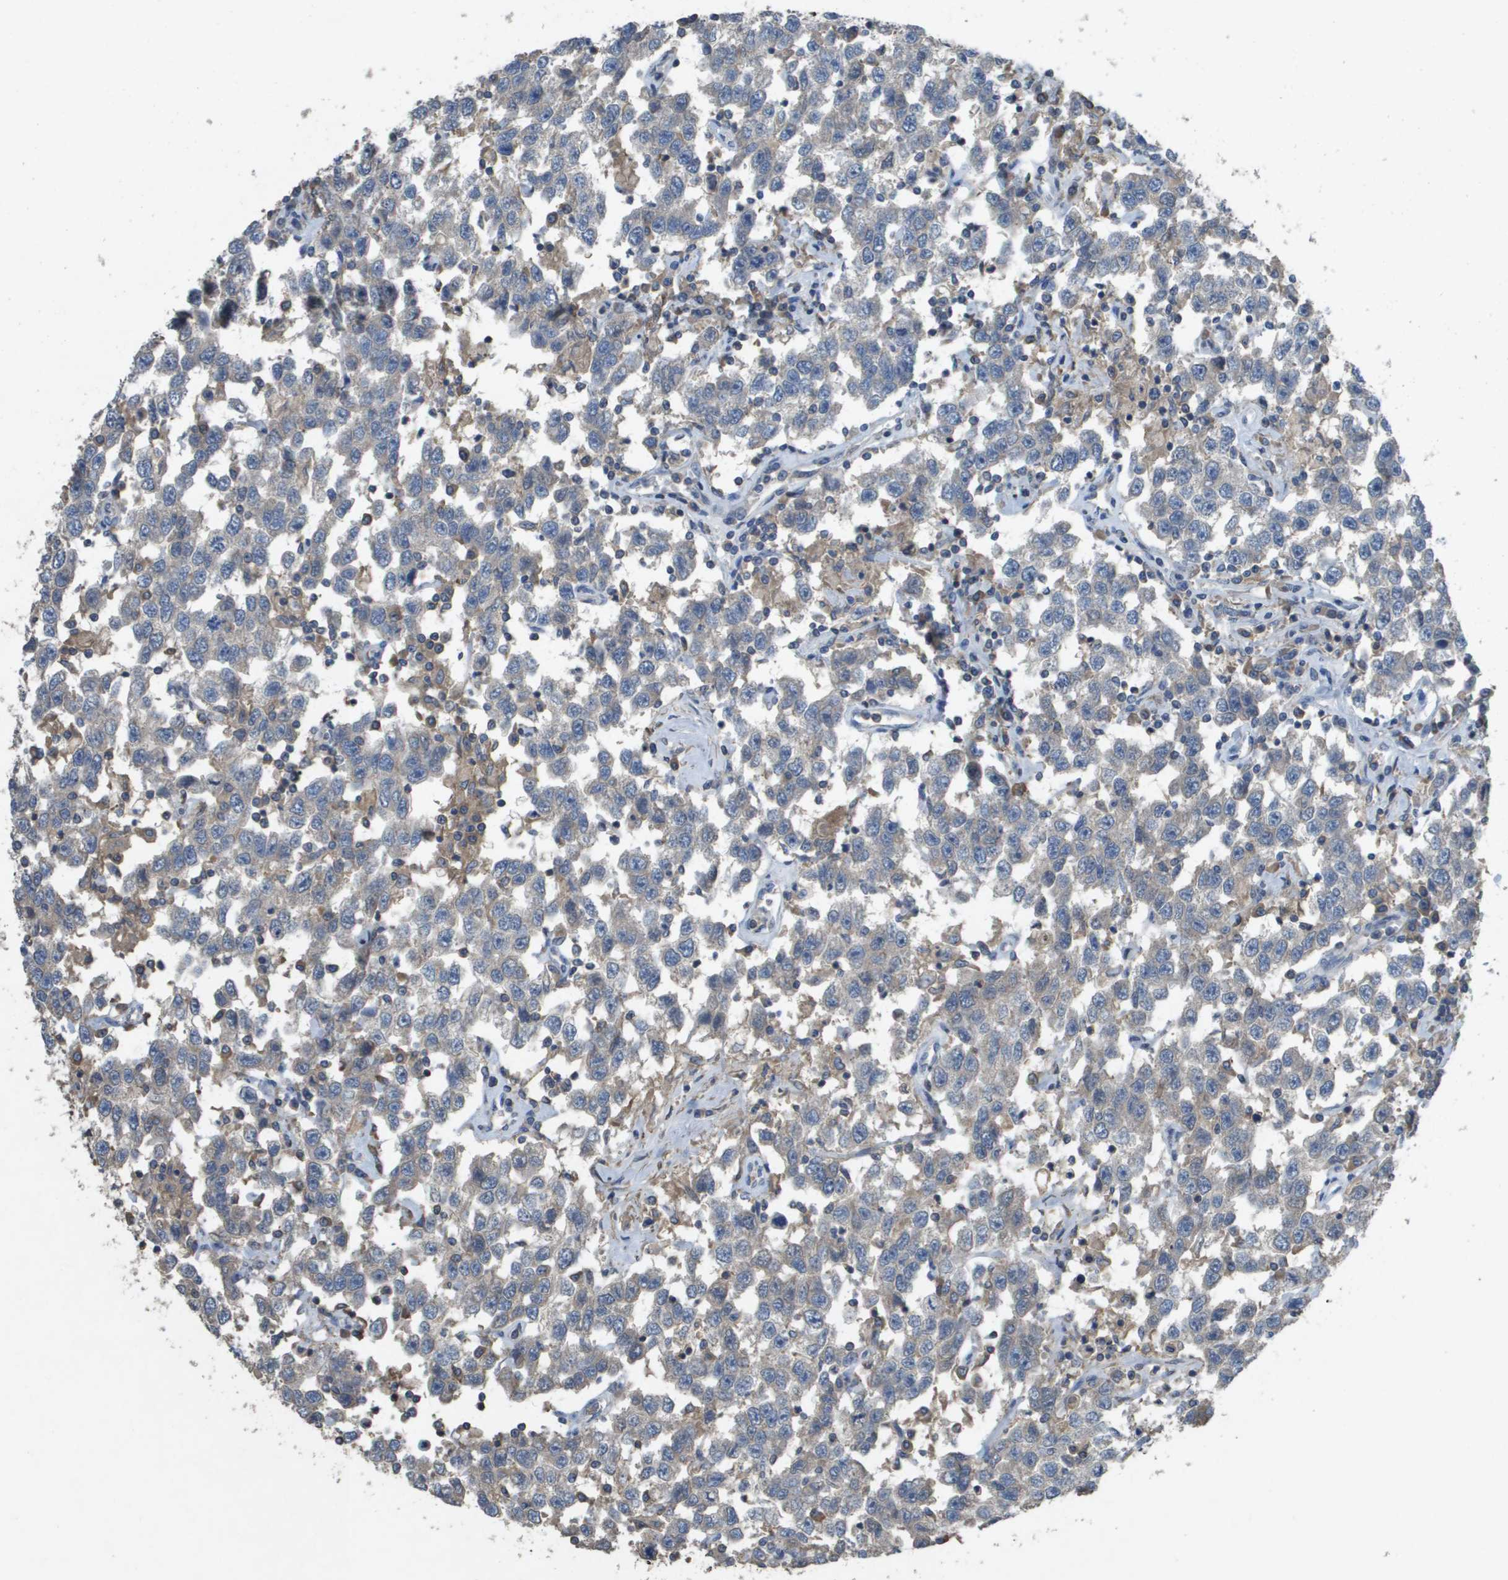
{"staining": {"intensity": "negative", "quantity": "none", "location": "none"}, "tissue": "testis cancer", "cell_type": "Tumor cells", "image_type": "cancer", "snomed": [{"axis": "morphology", "description": "Seminoma, NOS"}, {"axis": "topography", "description": "Testis"}], "caption": "This is an immunohistochemistry photomicrograph of testis cancer (seminoma). There is no expression in tumor cells.", "gene": "CLCA4", "patient": {"sex": "male", "age": 41}}